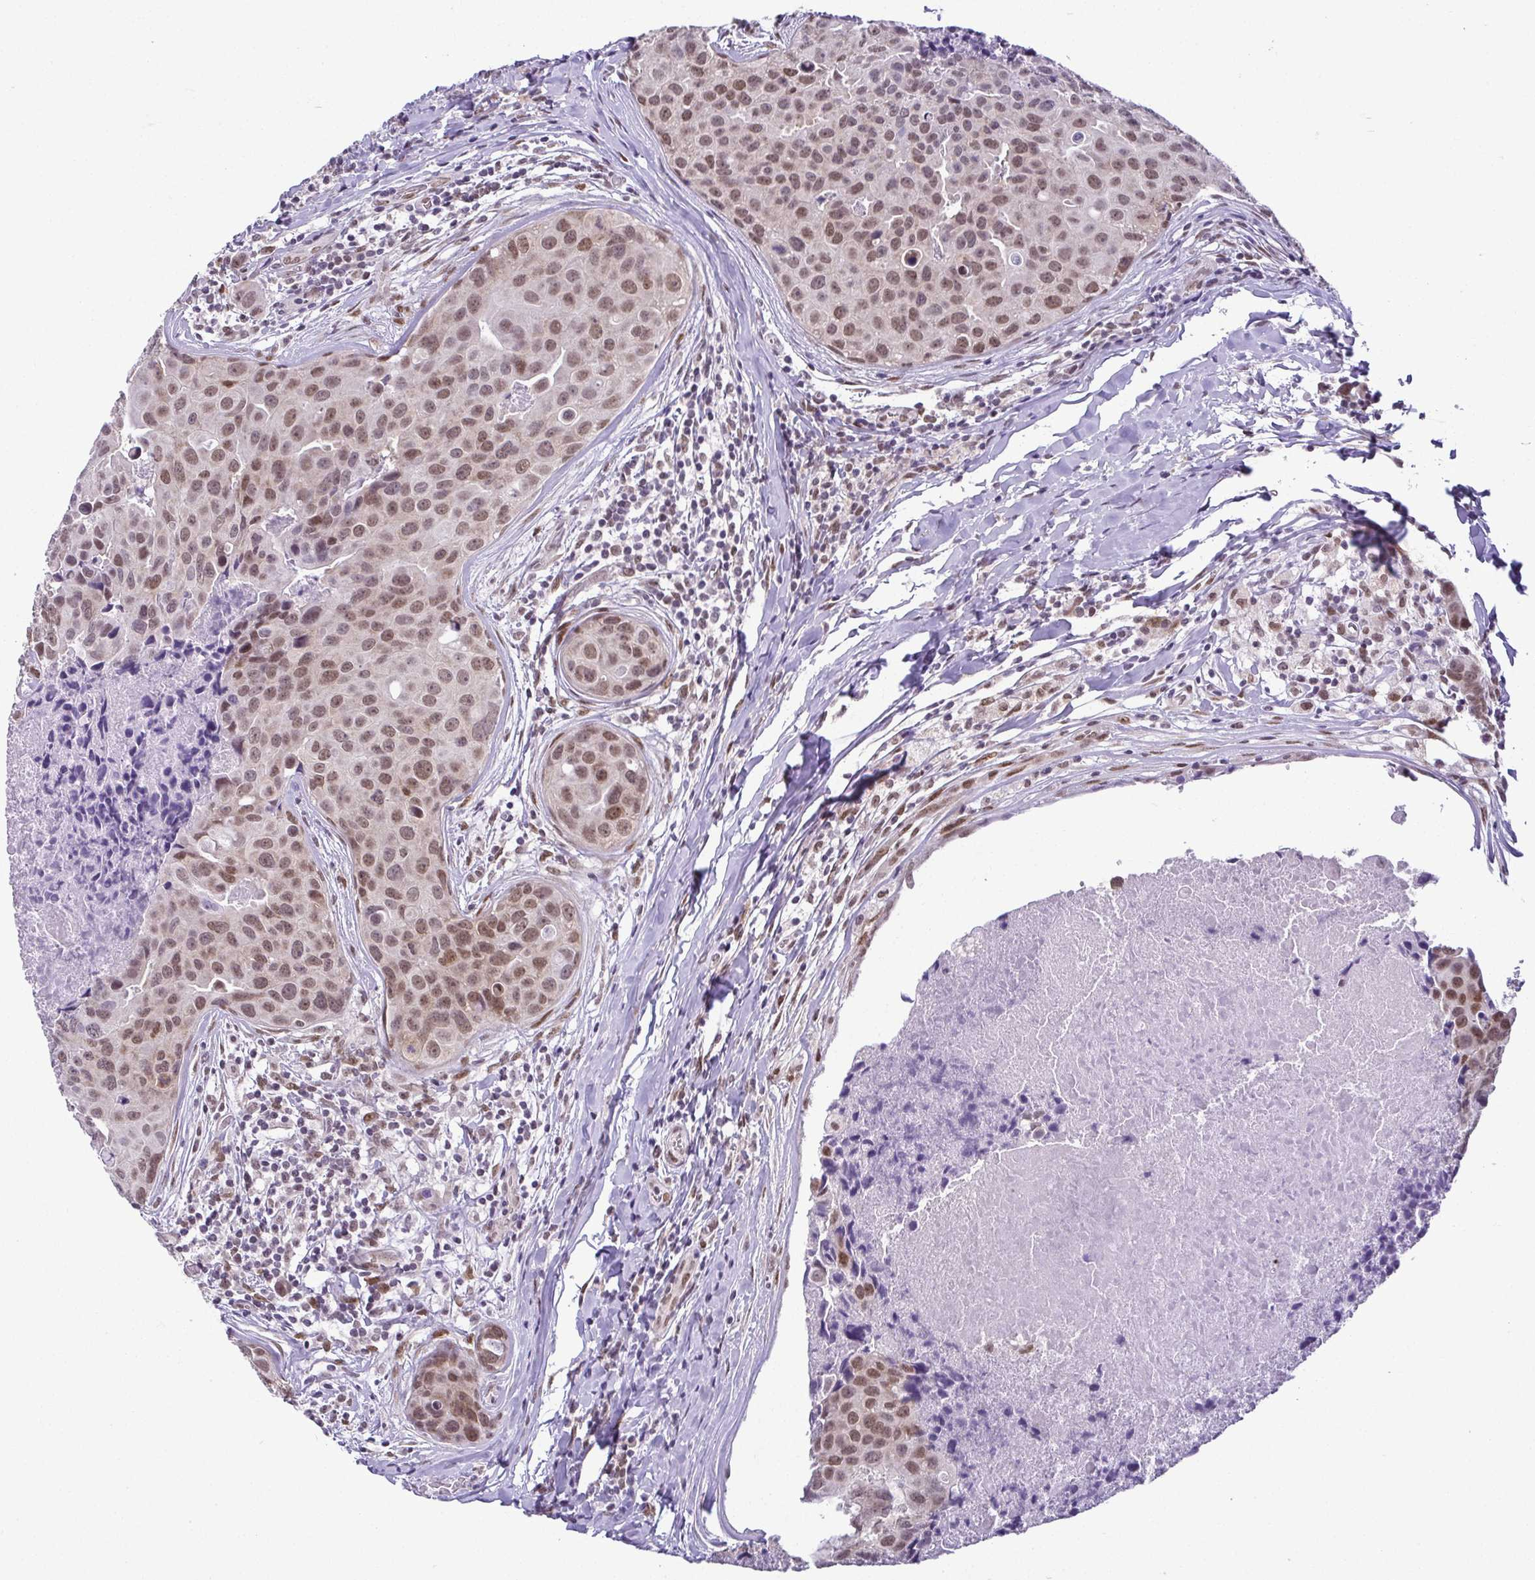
{"staining": {"intensity": "moderate", "quantity": ">75%", "location": "nuclear"}, "tissue": "breast cancer", "cell_type": "Tumor cells", "image_type": "cancer", "snomed": [{"axis": "morphology", "description": "Duct carcinoma"}, {"axis": "topography", "description": "Breast"}], "caption": "High-magnification brightfield microscopy of breast cancer (intraductal carcinoma) stained with DAB (3,3'-diaminobenzidine) (brown) and counterstained with hematoxylin (blue). tumor cells exhibit moderate nuclear positivity is present in about>75% of cells.", "gene": "RBM3", "patient": {"sex": "female", "age": 24}}